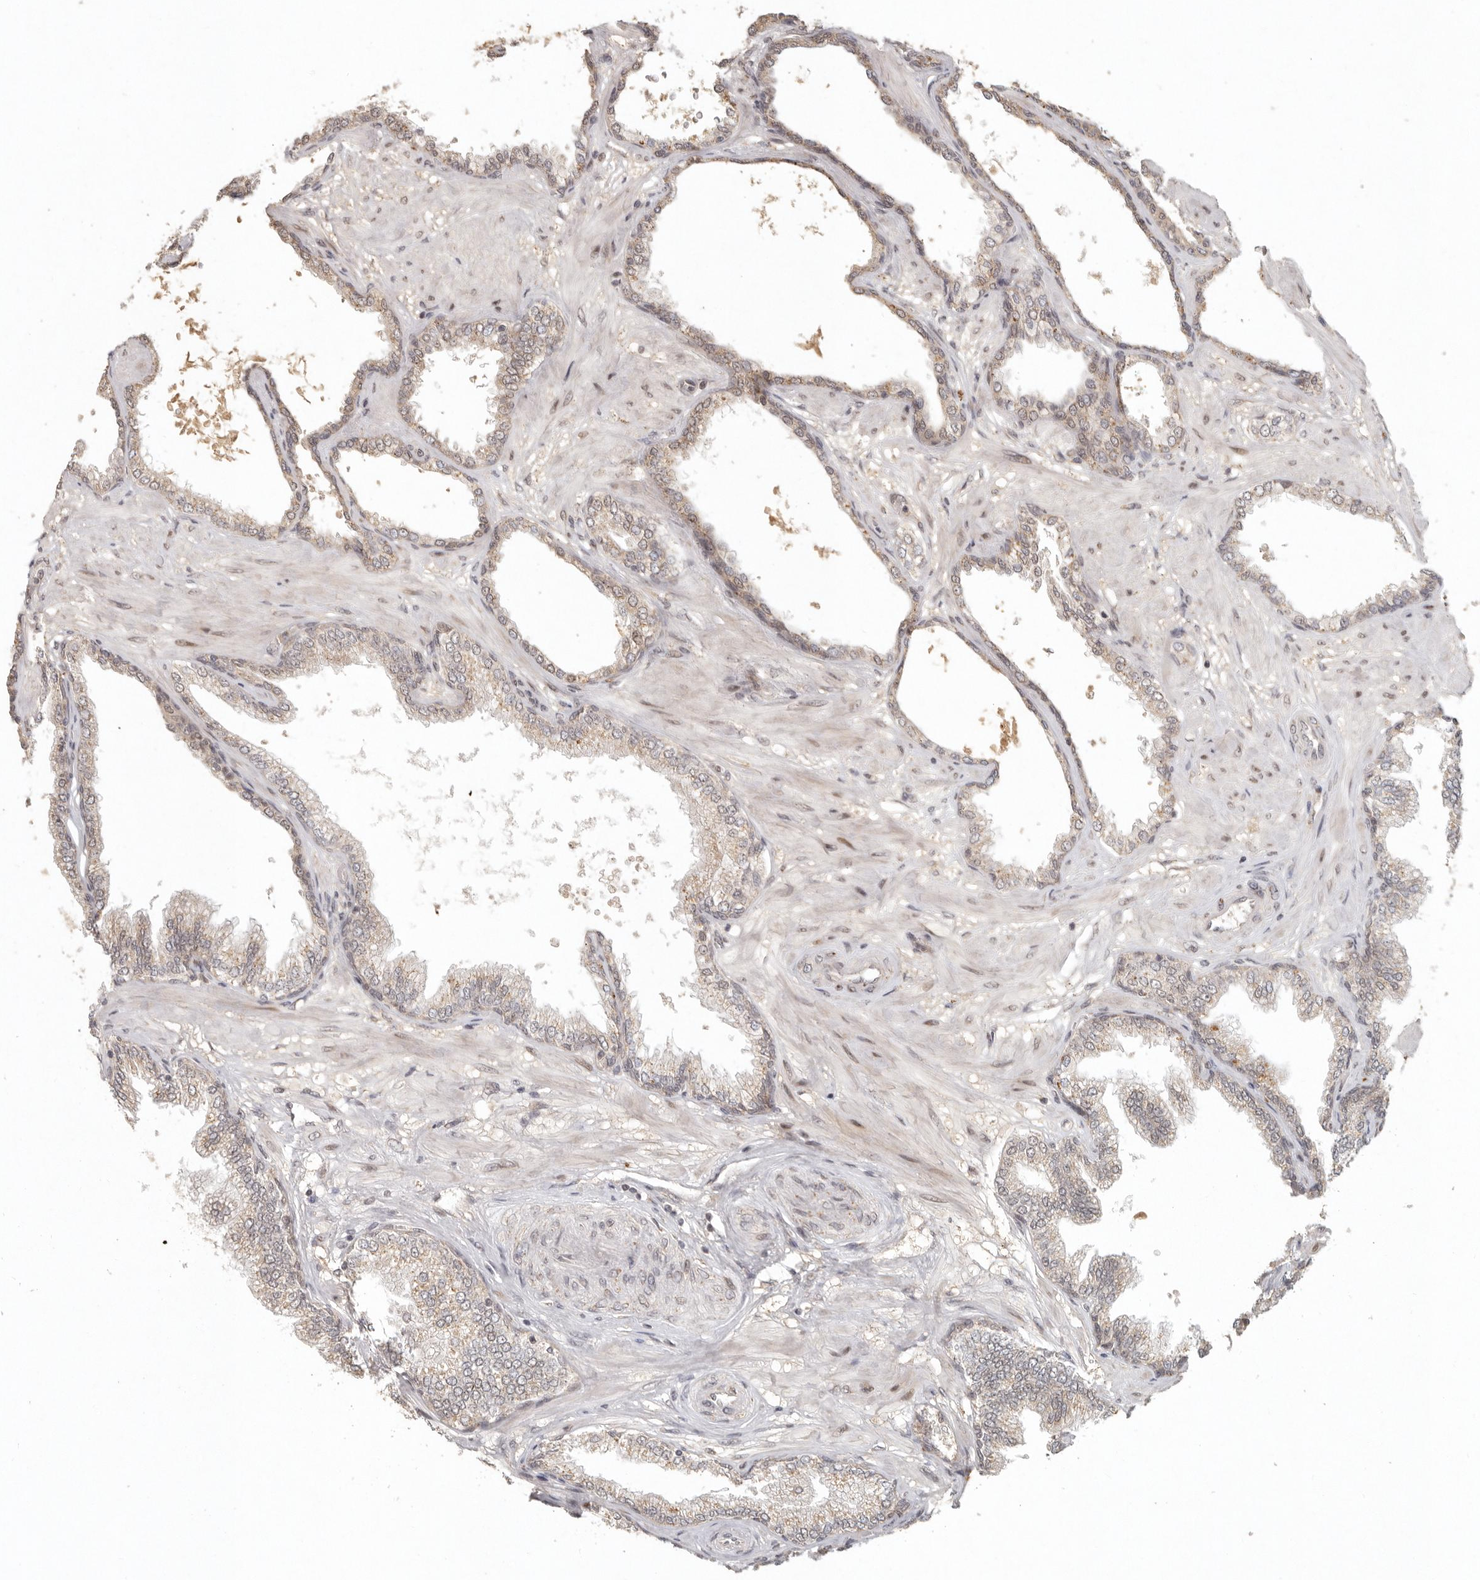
{"staining": {"intensity": "weak", "quantity": ">75%", "location": "cytoplasmic/membranous"}, "tissue": "prostate cancer", "cell_type": "Tumor cells", "image_type": "cancer", "snomed": [{"axis": "morphology", "description": "Adenocarcinoma, Low grade"}, {"axis": "topography", "description": "Prostate"}], "caption": "DAB (3,3'-diaminobenzidine) immunohistochemical staining of human prostate cancer reveals weak cytoplasmic/membranous protein expression in about >75% of tumor cells. Using DAB (3,3'-diaminobenzidine) (brown) and hematoxylin (blue) stains, captured at high magnification using brightfield microscopy.", "gene": "LRRC75A", "patient": {"sex": "male", "age": 60}}